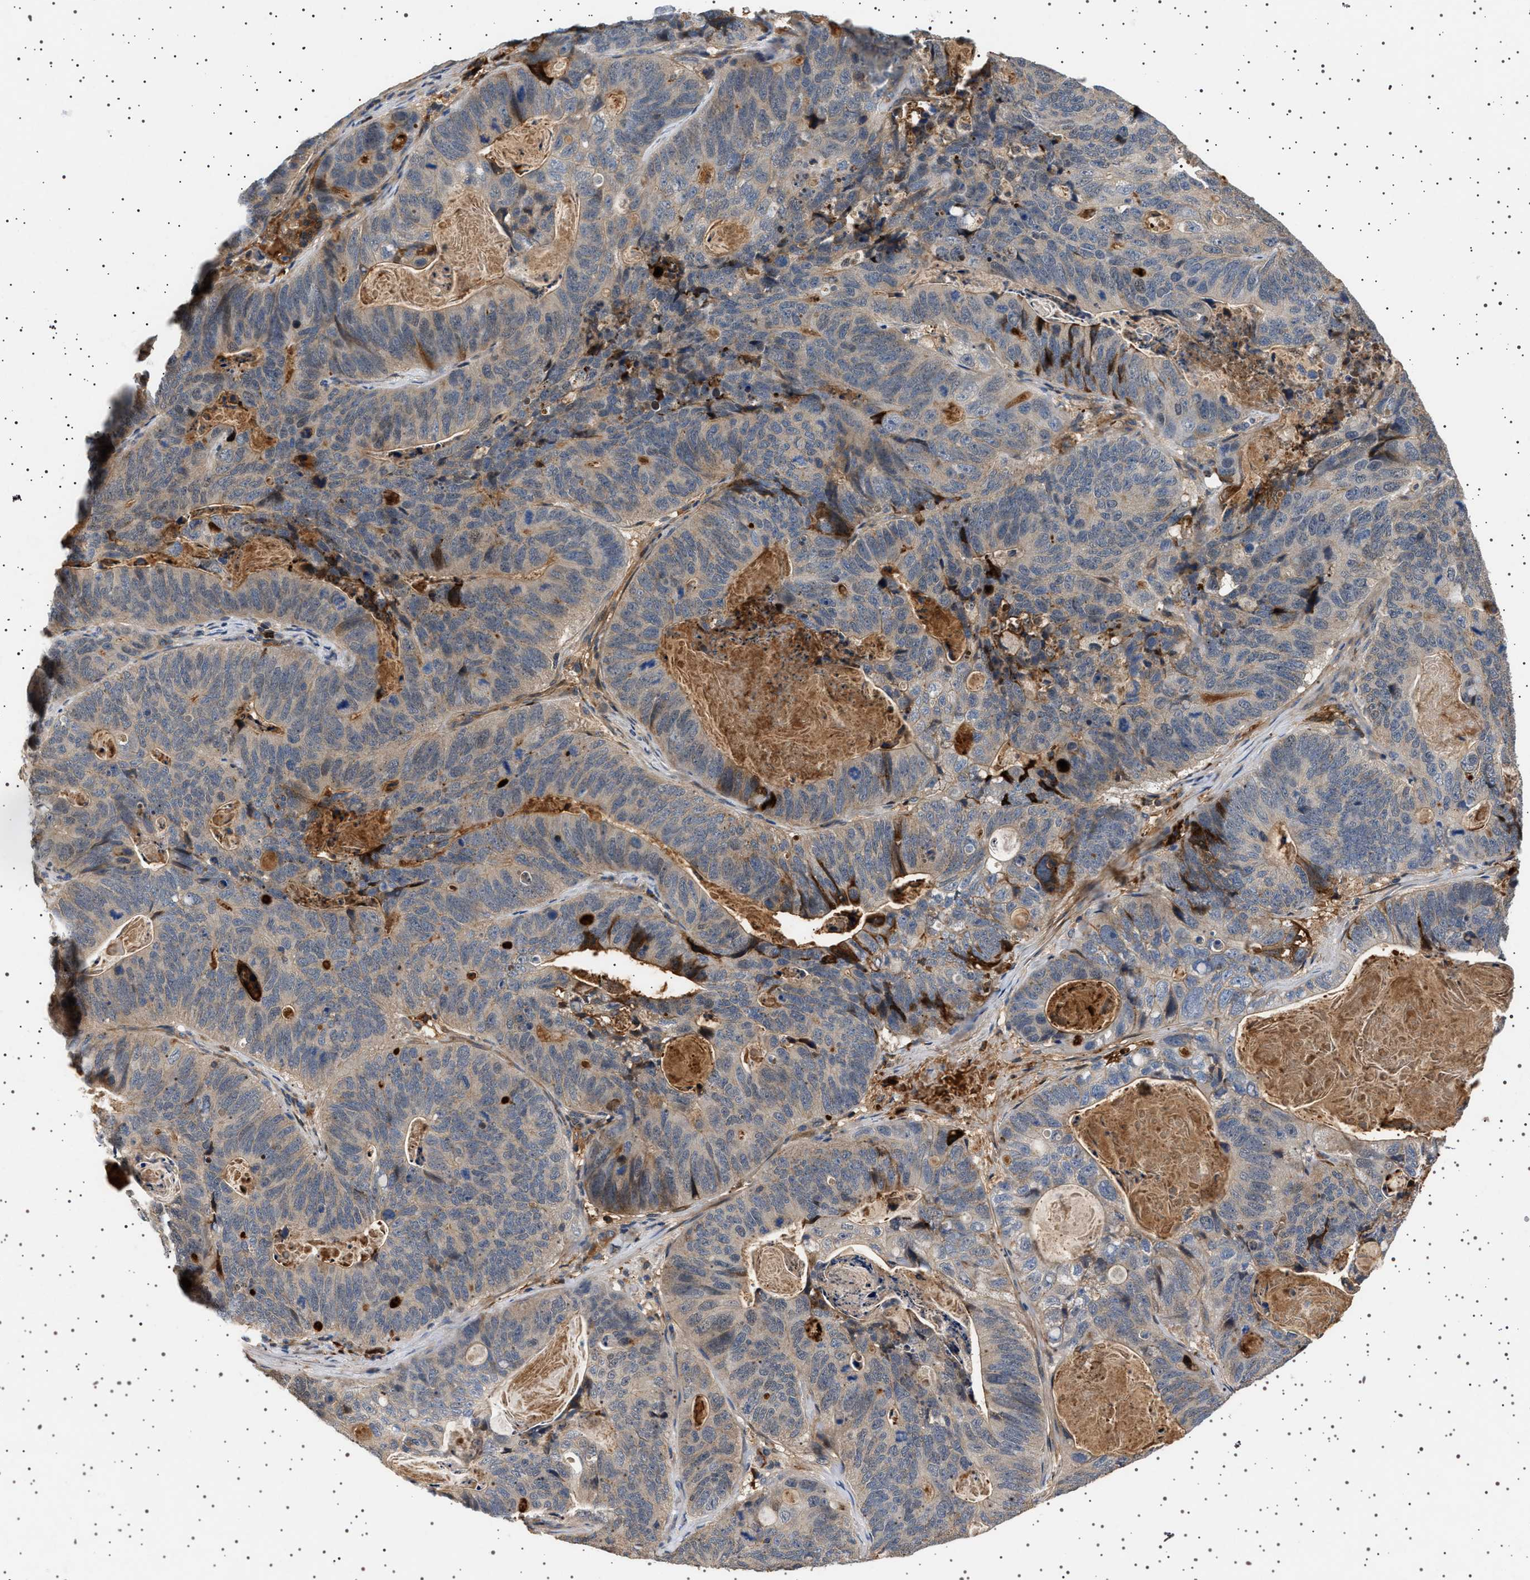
{"staining": {"intensity": "strong", "quantity": "<25%", "location": "cytoplasmic/membranous"}, "tissue": "stomach cancer", "cell_type": "Tumor cells", "image_type": "cancer", "snomed": [{"axis": "morphology", "description": "Normal tissue, NOS"}, {"axis": "morphology", "description": "Adenocarcinoma, NOS"}, {"axis": "topography", "description": "Stomach"}], "caption": "Stomach cancer stained with IHC exhibits strong cytoplasmic/membranous staining in about <25% of tumor cells.", "gene": "FICD", "patient": {"sex": "female", "age": 89}}